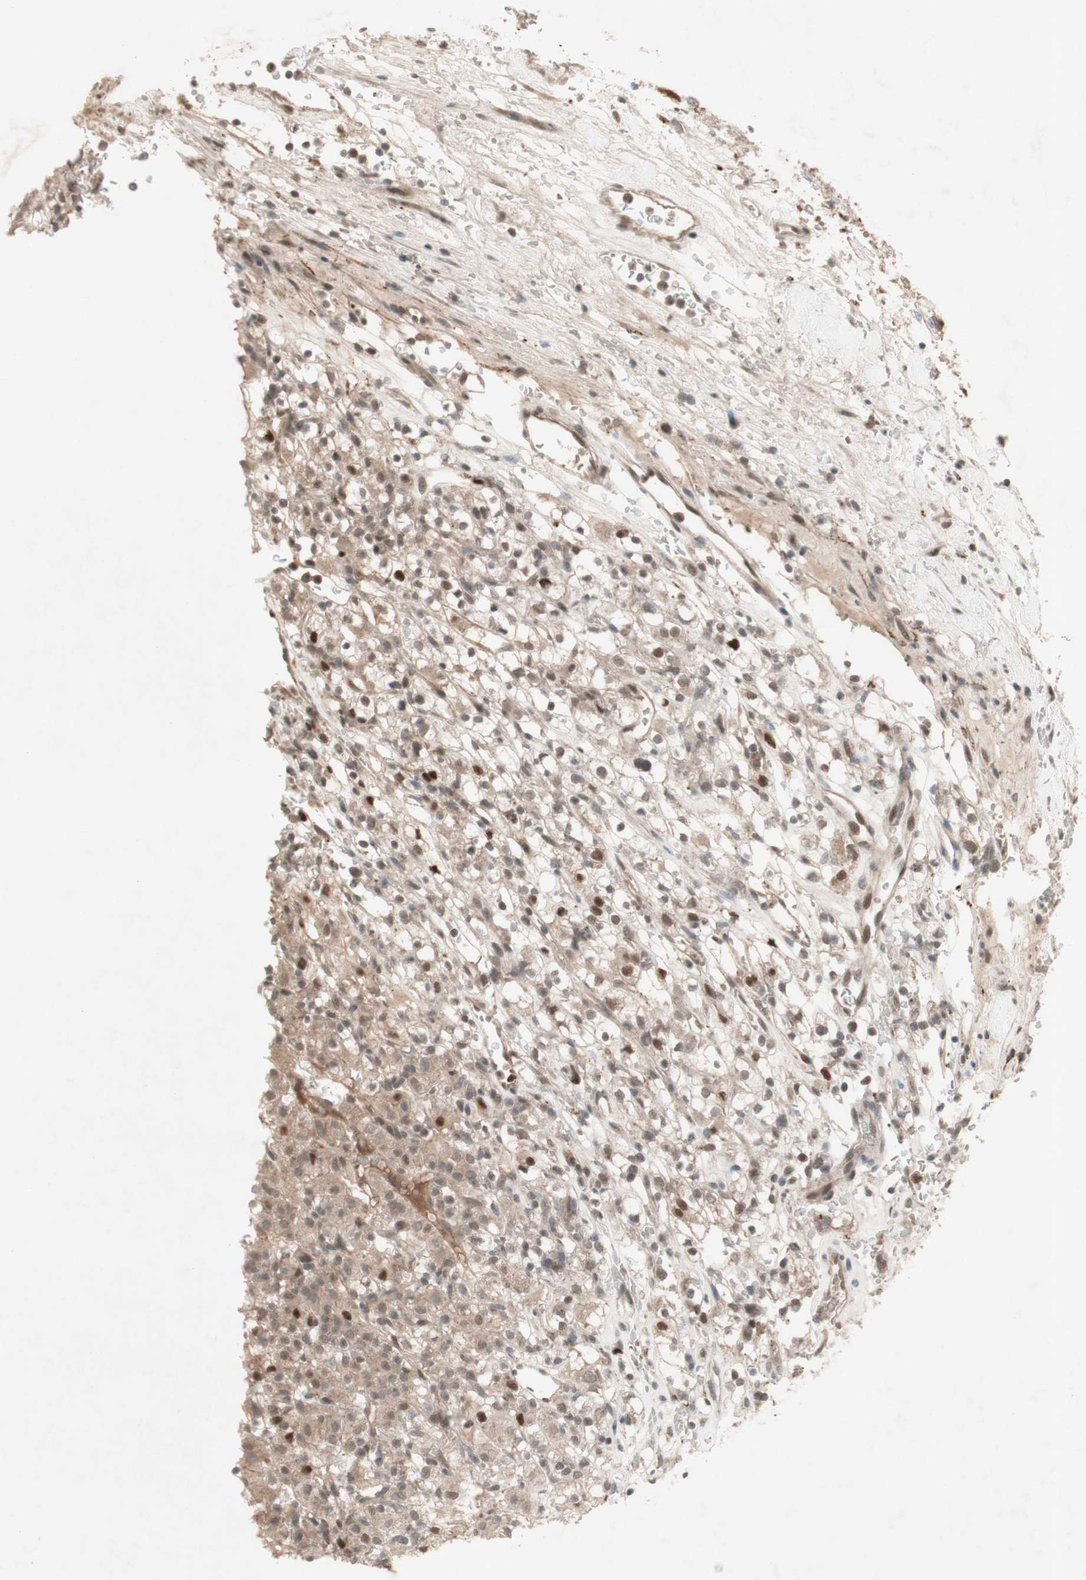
{"staining": {"intensity": "moderate", "quantity": "<25%", "location": "cytoplasmic/membranous,nuclear"}, "tissue": "renal cancer", "cell_type": "Tumor cells", "image_type": "cancer", "snomed": [{"axis": "morphology", "description": "Normal tissue, NOS"}, {"axis": "morphology", "description": "Adenocarcinoma, NOS"}, {"axis": "topography", "description": "Kidney"}], "caption": "Protein staining by immunohistochemistry reveals moderate cytoplasmic/membranous and nuclear staining in approximately <25% of tumor cells in renal adenocarcinoma. The protein of interest is shown in brown color, while the nuclei are stained blue.", "gene": "MSH6", "patient": {"sex": "female", "age": 72}}